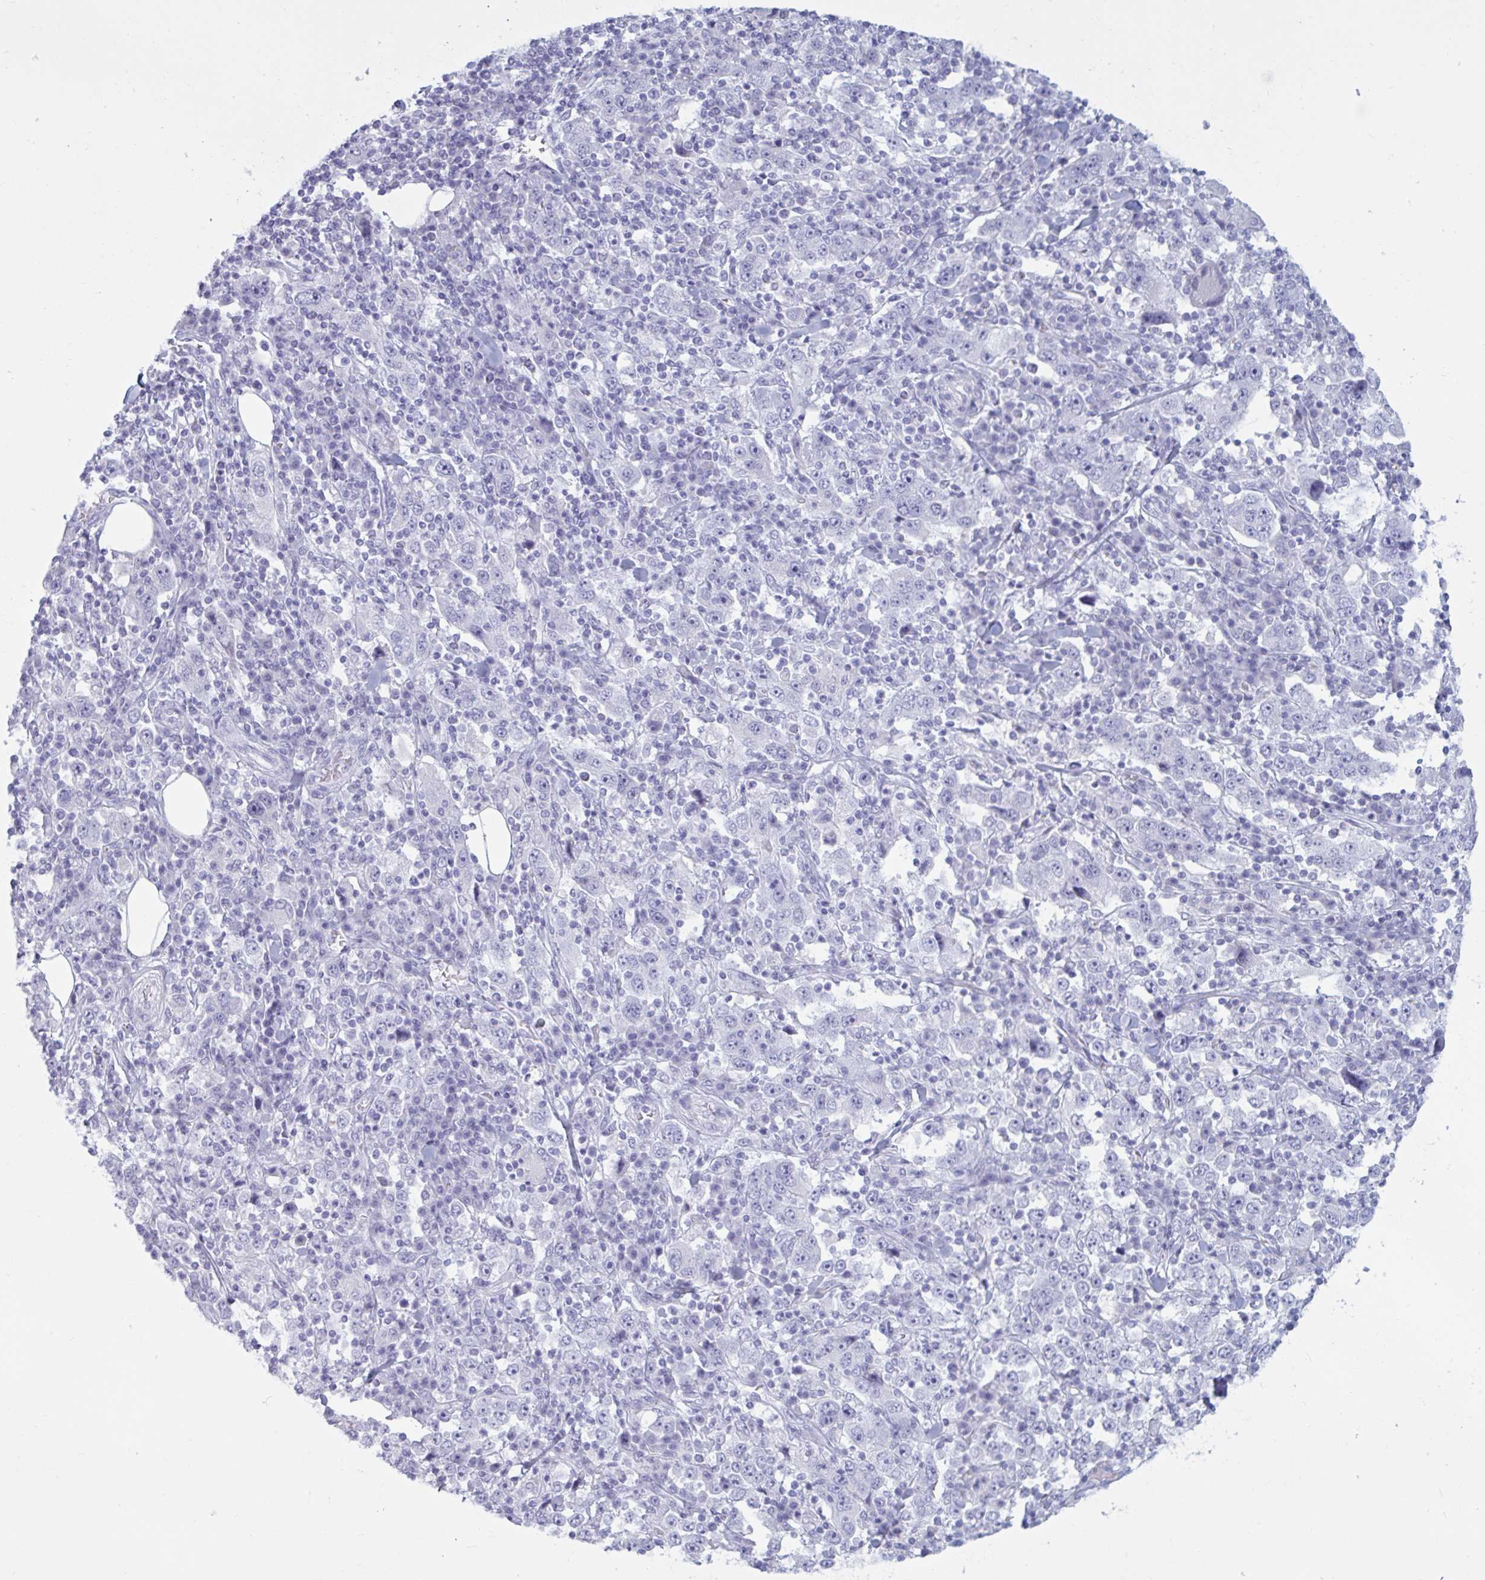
{"staining": {"intensity": "negative", "quantity": "none", "location": "none"}, "tissue": "stomach cancer", "cell_type": "Tumor cells", "image_type": "cancer", "snomed": [{"axis": "morphology", "description": "Normal tissue, NOS"}, {"axis": "morphology", "description": "Adenocarcinoma, NOS"}, {"axis": "topography", "description": "Stomach, upper"}, {"axis": "topography", "description": "Stomach"}], "caption": "This image is of stomach cancer (adenocarcinoma) stained with immunohistochemistry to label a protein in brown with the nuclei are counter-stained blue. There is no staining in tumor cells.", "gene": "BBS10", "patient": {"sex": "male", "age": 59}}